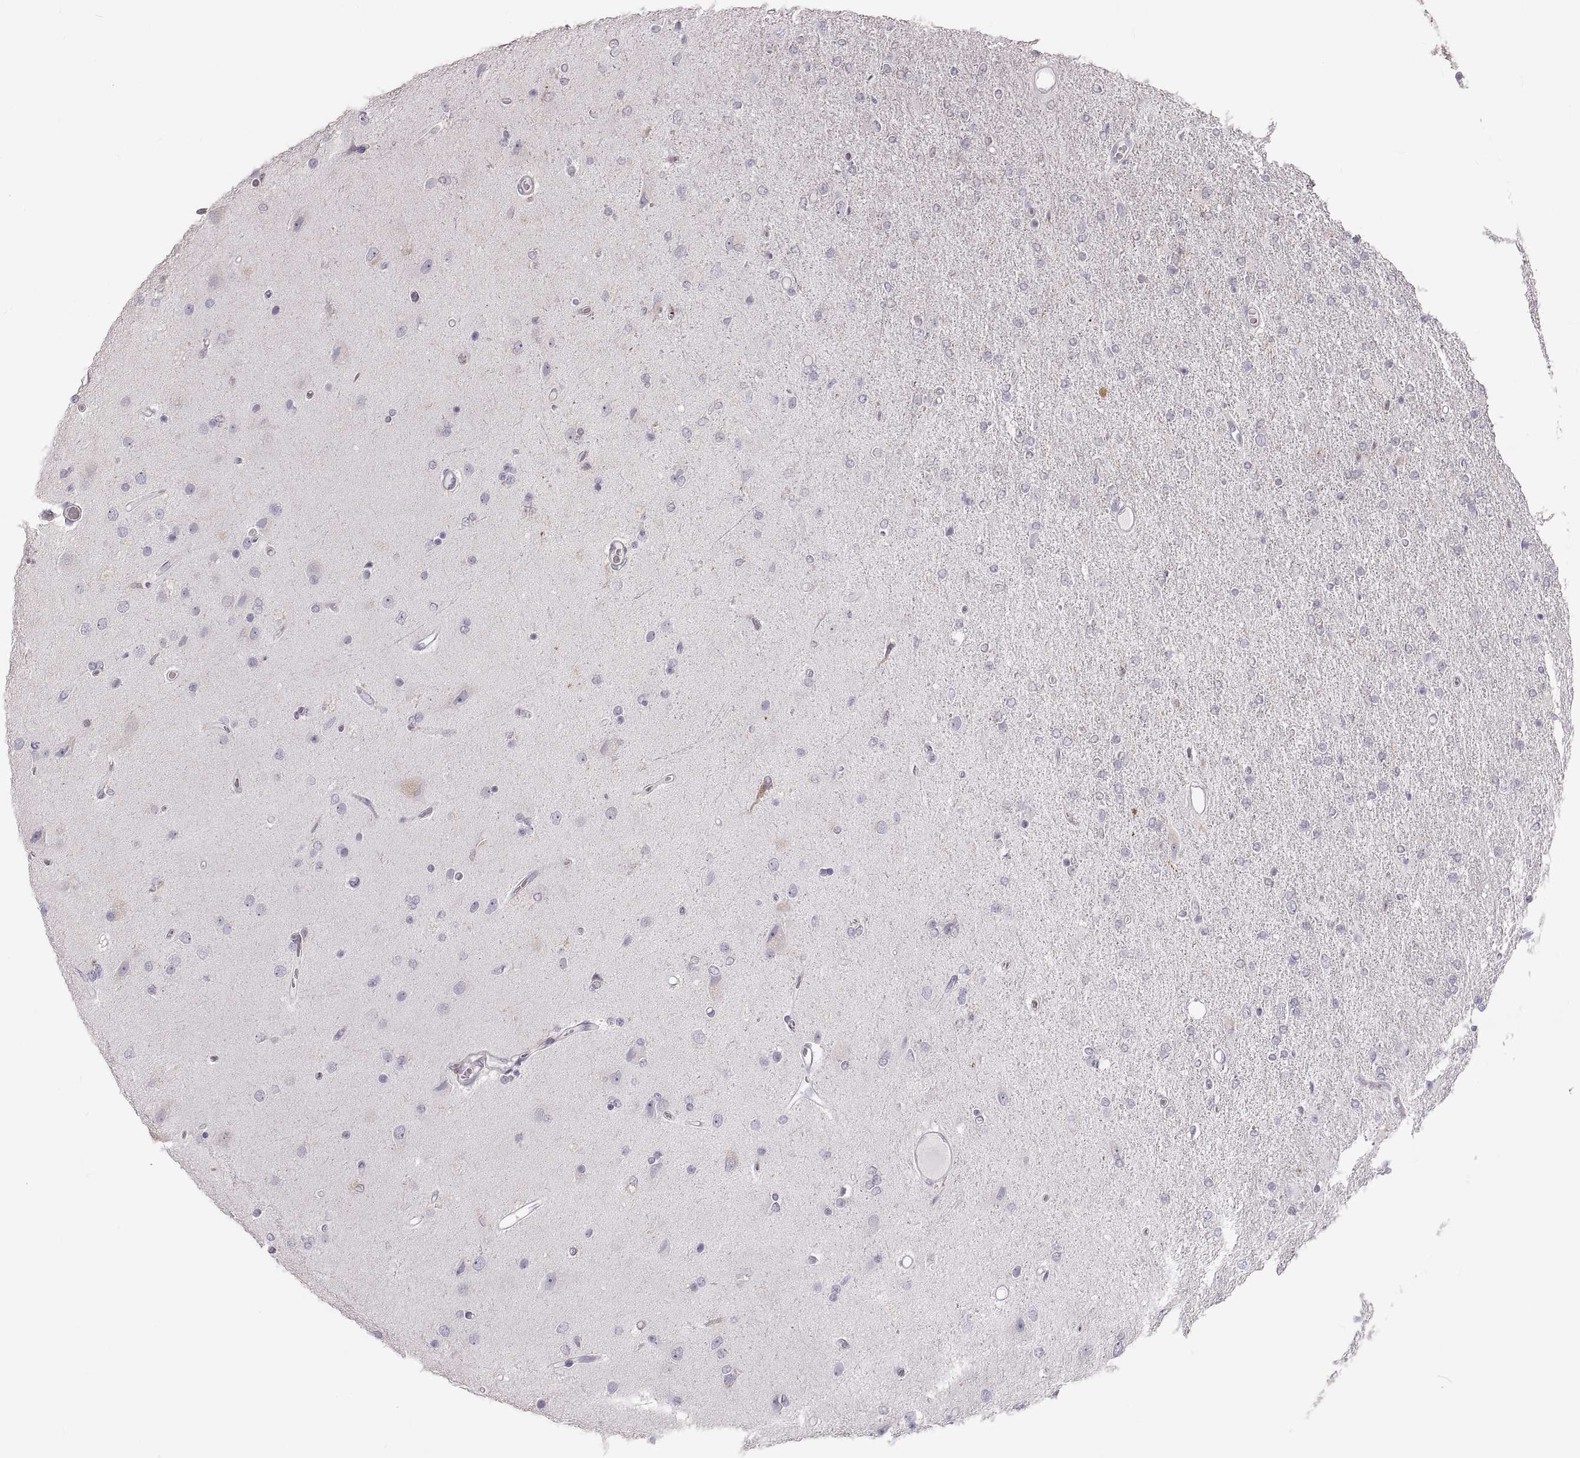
{"staining": {"intensity": "negative", "quantity": "none", "location": "none"}, "tissue": "glioma", "cell_type": "Tumor cells", "image_type": "cancer", "snomed": [{"axis": "morphology", "description": "Glioma, malignant, High grade"}, {"axis": "topography", "description": "Cerebral cortex"}], "caption": "A micrograph of glioma stained for a protein demonstrates no brown staining in tumor cells.", "gene": "RUNDC3A", "patient": {"sex": "male", "age": 70}}